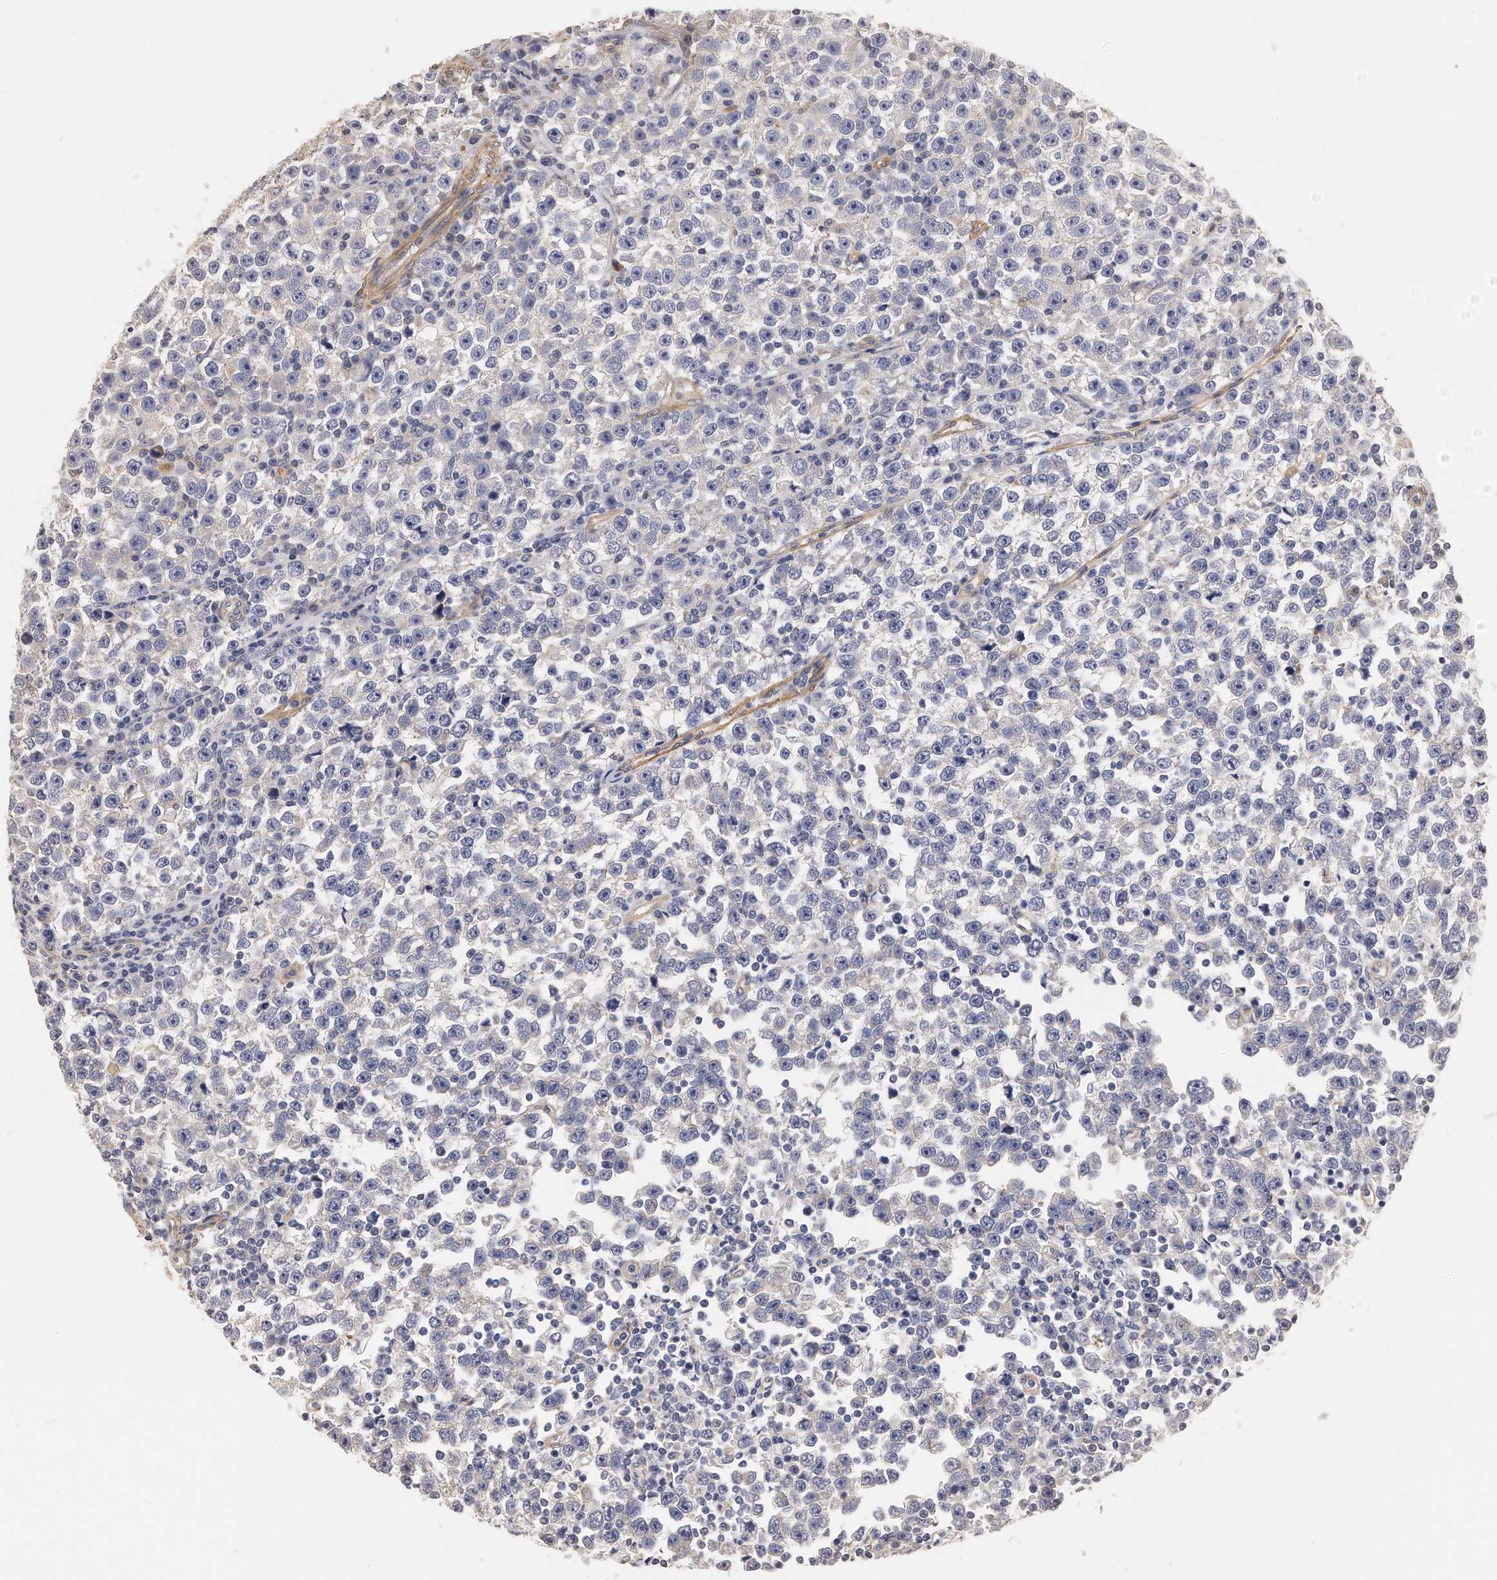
{"staining": {"intensity": "negative", "quantity": "none", "location": "none"}, "tissue": "testis cancer", "cell_type": "Tumor cells", "image_type": "cancer", "snomed": [{"axis": "morphology", "description": "Seminoma, NOS"}, {"axis": "topography", "description": "Testis"}], "caption": "Human testis cancer stained for a protein using IHC exhibits no staining in tumor cells.", "gene": "CHST7", "patient": {"sex": "male", "age": 43}}